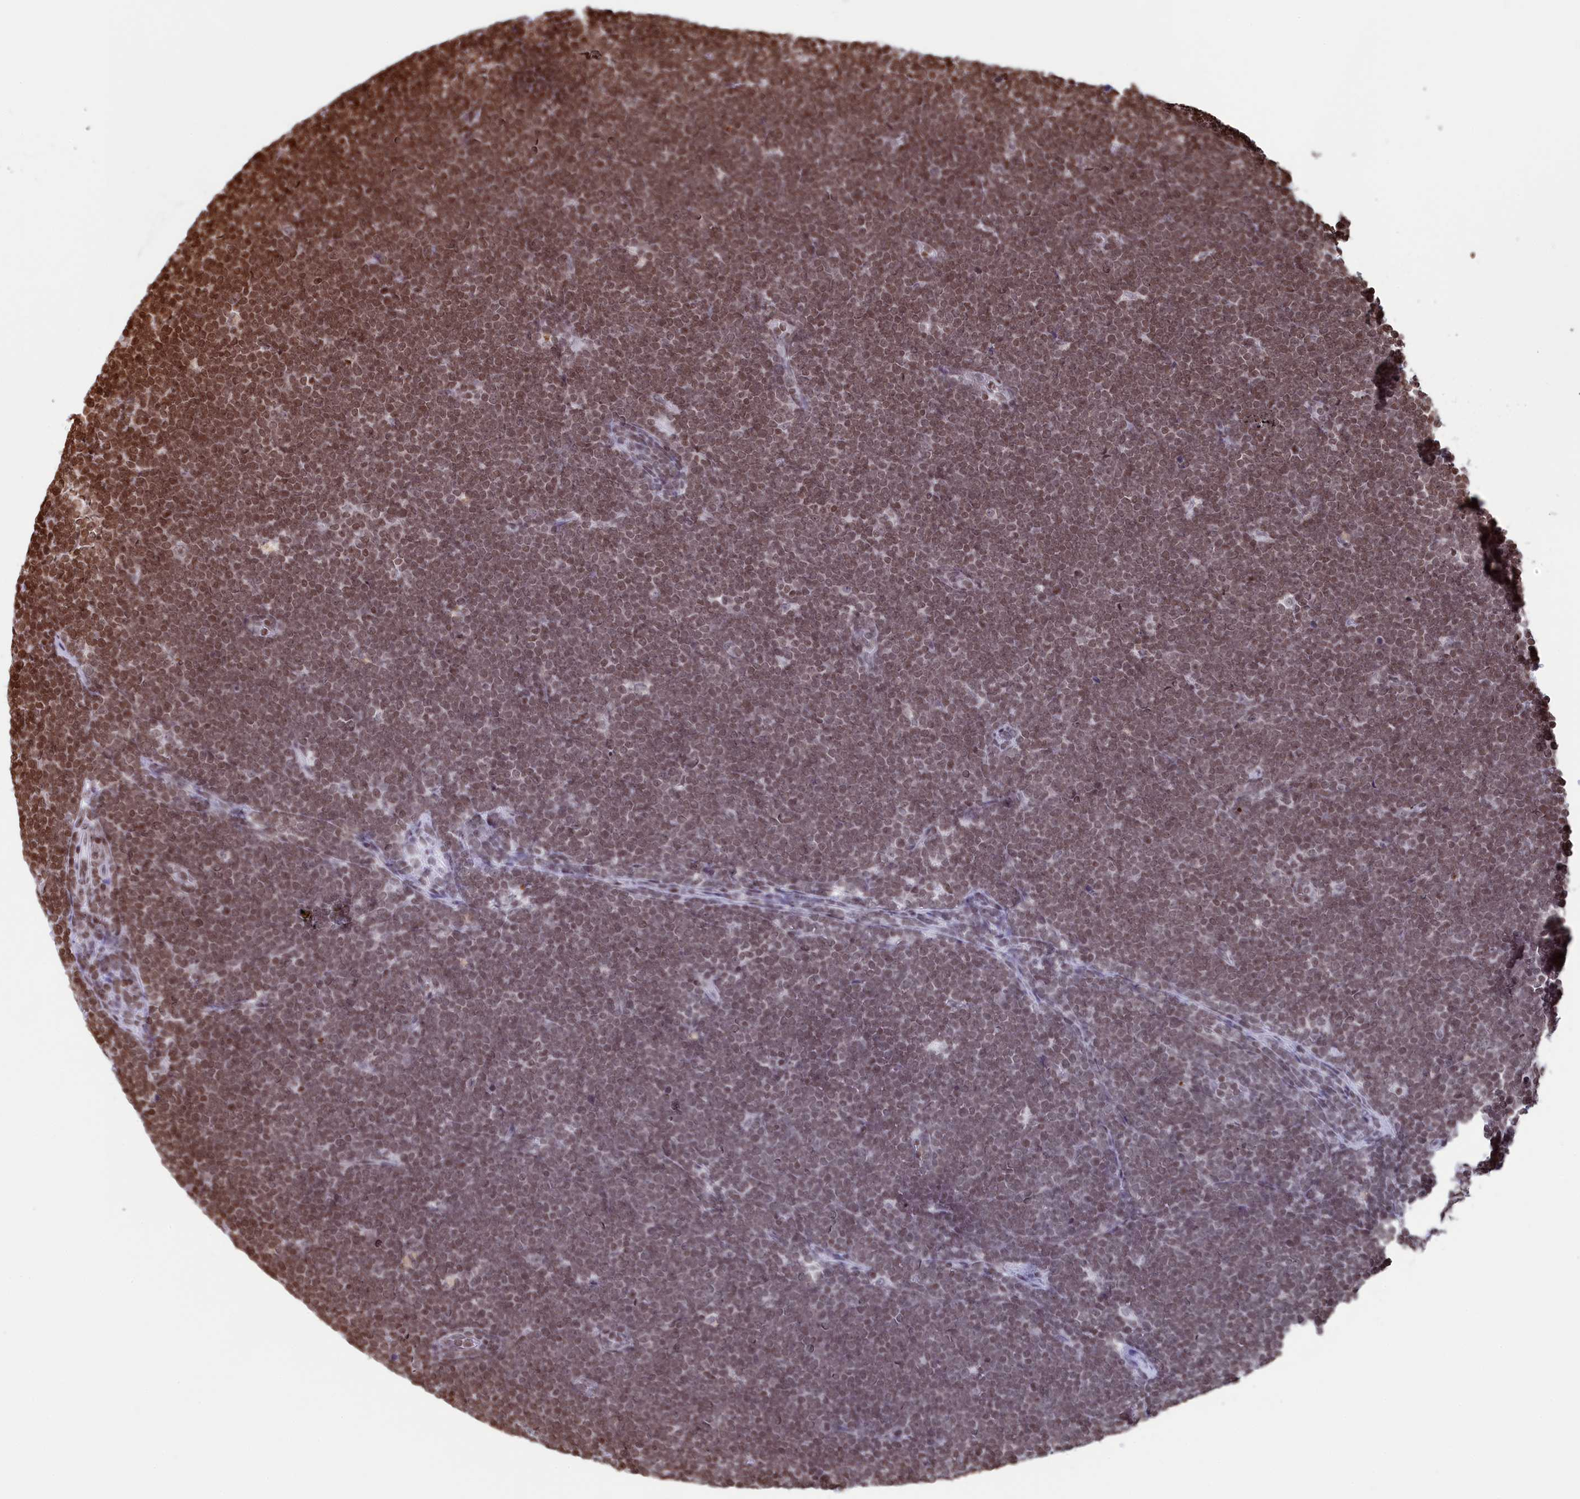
{"staining": {"intensity": "moderate", "quantity": ">75%", "location": "nuclear"}, "tissue": "lymphoma", "cell_type": "Tumor cells", "image_type": "cancer", "snomed": [{"axis": "morphology", "description": "Malignant lymphoma, non-Hodgkin's type, High grade"}, {"axis": "topography", "description": "Lymph node"}], "caption": "Moderate nuclear expression is identified in about >75% of tumor cells in malignant lymphoma, non-Hodgkin's type (high-grade).", "gene": "APOBEC3A", "patient": {"sex": "male", "age": 13}}